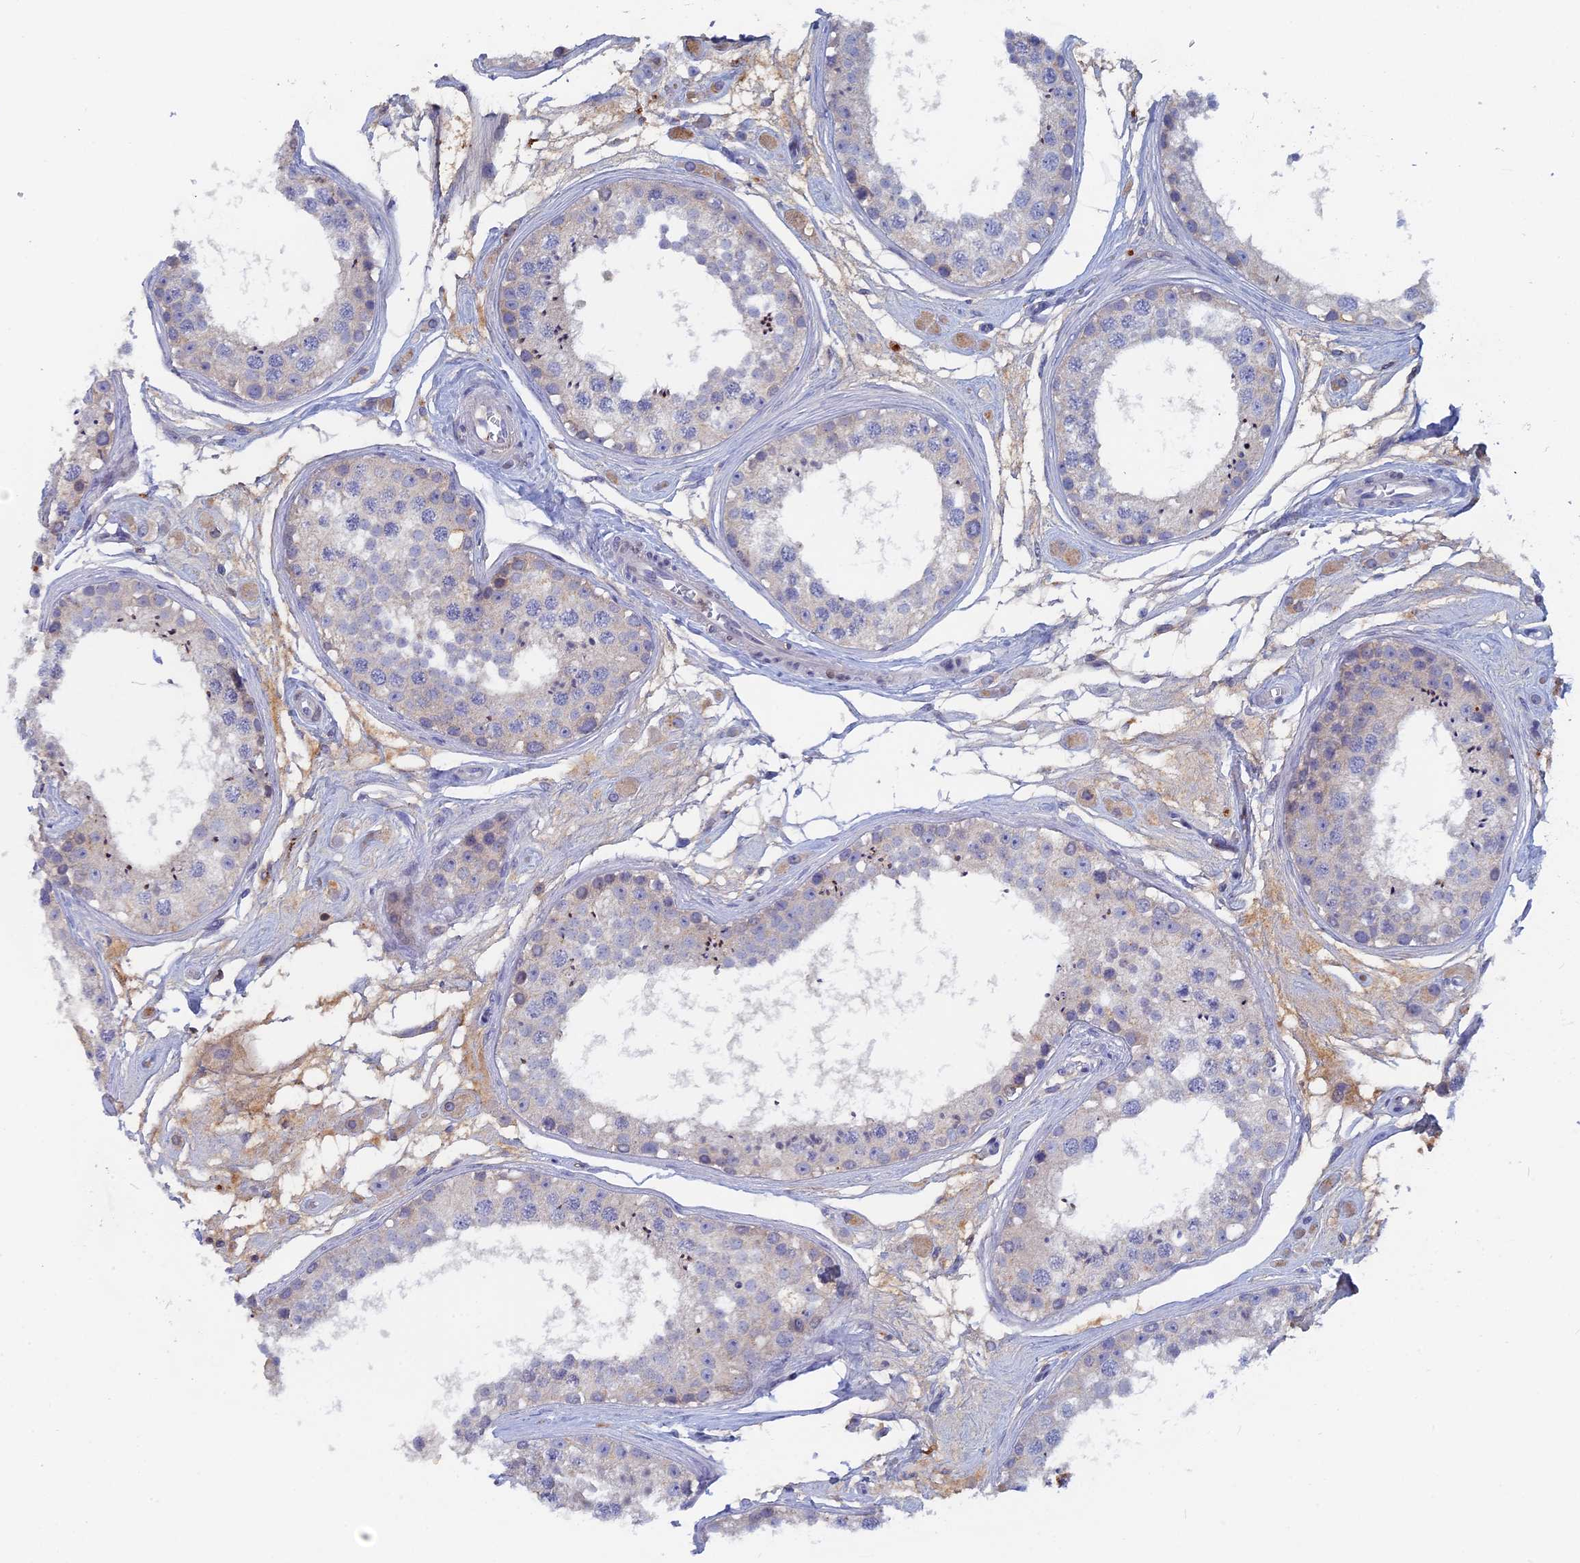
{"staining": {"intensity": "moderate", "quantity": "<25%", "location": "cytoplasmic/membranous"}, "tissue": "testis", "cell_type": "Cells in seminiferous ducts", "image_type": "normal", "snomed": [{"axis": "morphology", "description": "Normal tissue, NOS"}, {"axis": "topography", "description": "Testis"}], "caption": "The micrograph demonstrates a brown stain indicating the presence of a protein in the cytoplasmic/membranous of cells in seminiferous ducts in testis.", "gene": "ACP7", "patient": {"sex": "male", "age": 25}}